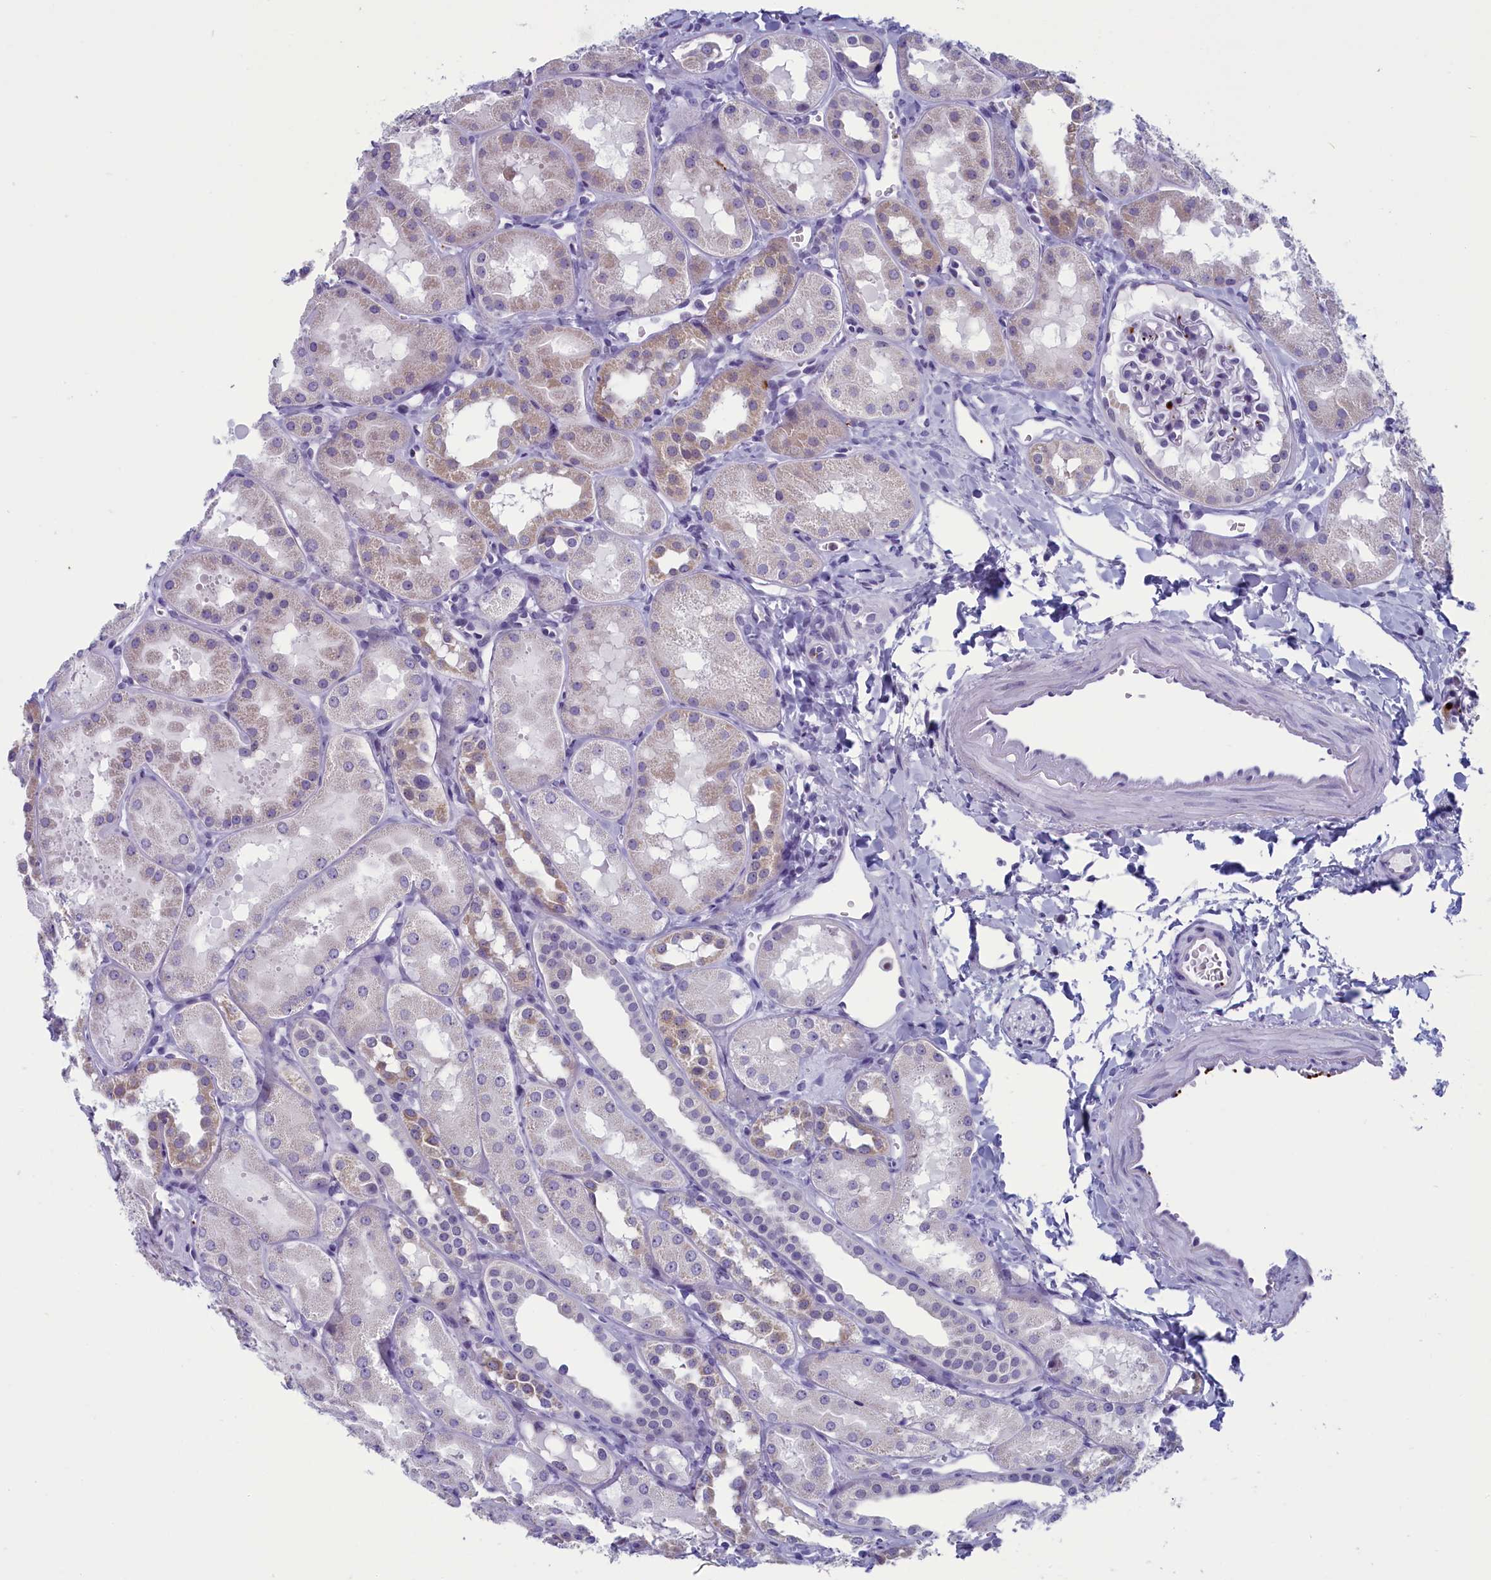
{"staining": {"intensity": "negative", "quantity": "none", "location": "none"}, "tissue": "kidney", "cell_type": "Cells in glomeruli", "image_type": "normal", "snomed": [{"axis": "morphology", "description": "Normal tissue, NOS"}, {"axis": "topography", "description": "Kidney"}, {"axis": "topography", "description": "Urinary bladder"}], "caption": "Immunohistochemistry image of benign kidney: kidney stained with DAB displays no significant protein positivity in cells in glomeruli.", "gene": "AIFM2", "patient": {"sex": "male", "age": 16}}